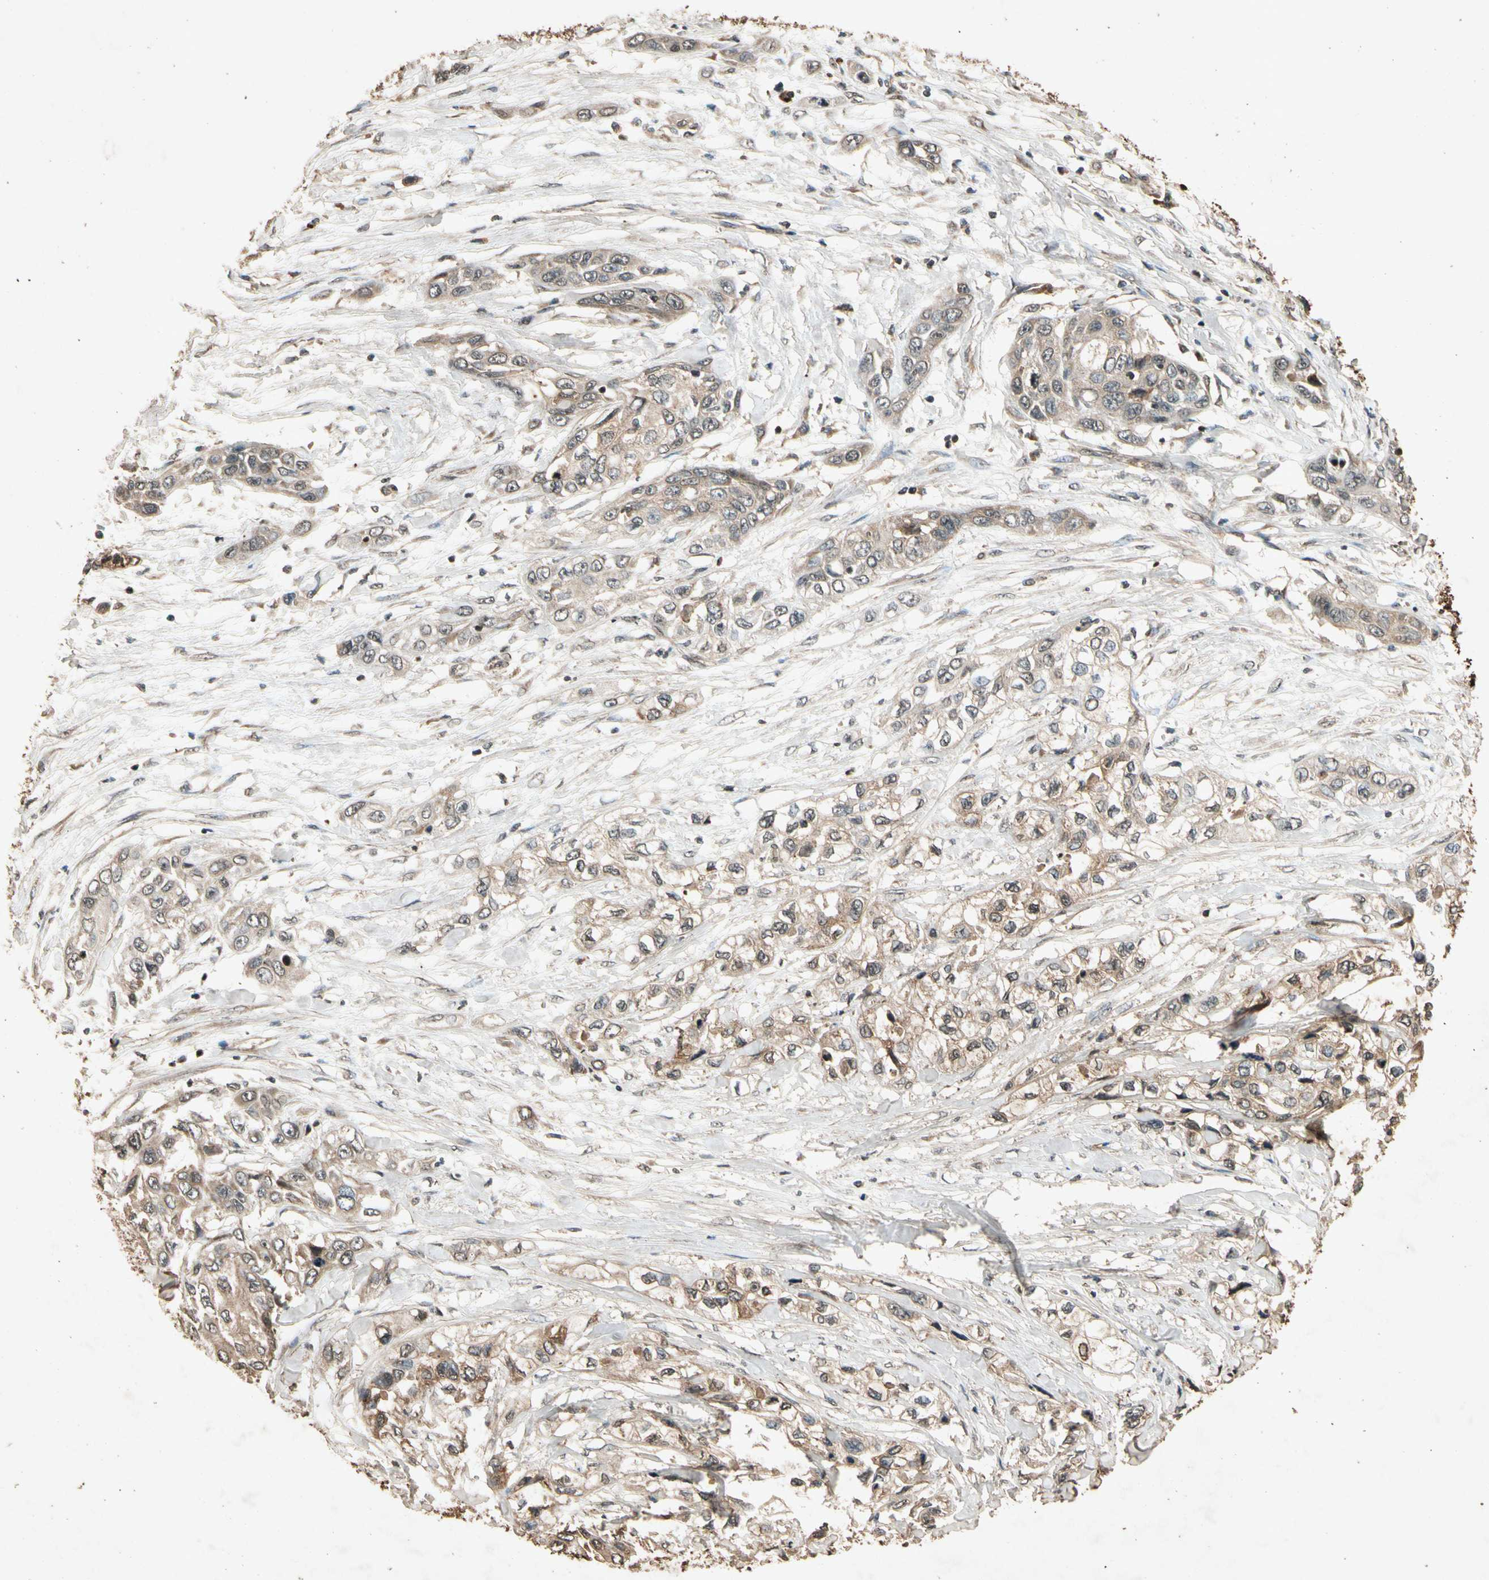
{"staining": {"intensity": "moderate", "quantity": ">75%", "location": "cytoplasmic/membranous"}, "tissue": "pancreatic cancer", "cell_type": "Tumor cells", "image_type": "cancer", "snomed": [{"axis": "morphology", "description": "Adenocarcinoma, NOS"}, {"axis": "topography", "description": "Pancreas"}], "caption": "Immunohistochemistry (IHC) of human pancreatic adenocarcinoma demonstrates medium levels of moderate cytoplasmic/membranous positivity in approximately >75% of tumor cells. Using DAB (brown) and hematoxylin (blue) stains, captured at high magnification using brightfield microscopy.", "gene": "TXN2", "patient": {"sex": "female", "age": 70}}